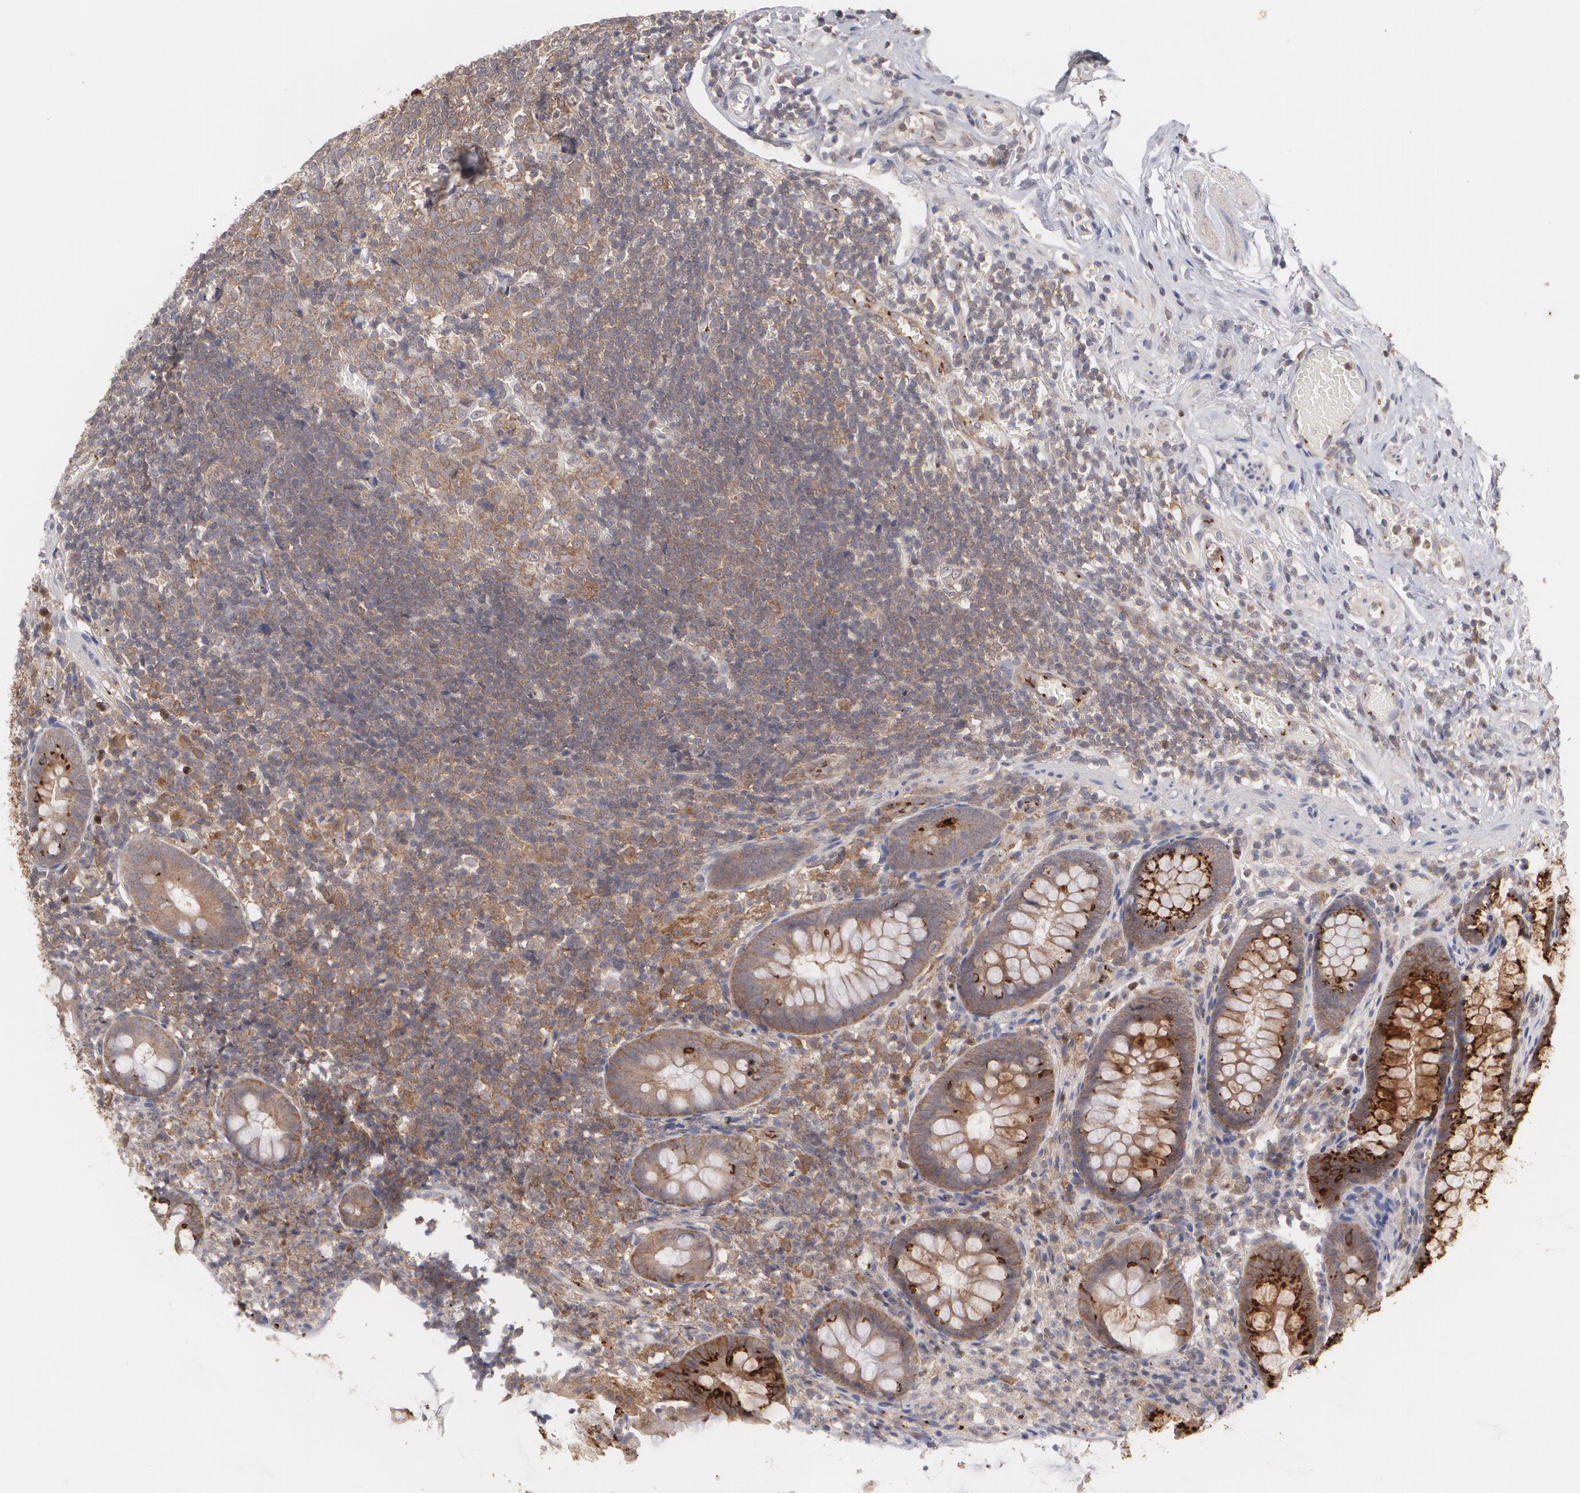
{"staining": {"intensity": "strong", "quantity": "25%-75%", "location": "cytoplasmic/membranous"}, "tissue": "appendix", "cell_type": "Glandular cells", "image_type": "normal", "snomed": [{"axis": "morphology", "description": "Normal tissue, NOS"}, {"axis": "topography", "description": "Appendix"}], "caption": "An immunohistochemistry (IHC) micrograph of benign tissue is shown. Protein staining in brown highlights strong cytoplasmic/membranous positivity in appendix within glandular cells.", "gene": "HTT", "patient": {"sex": "male", "age": 38}}